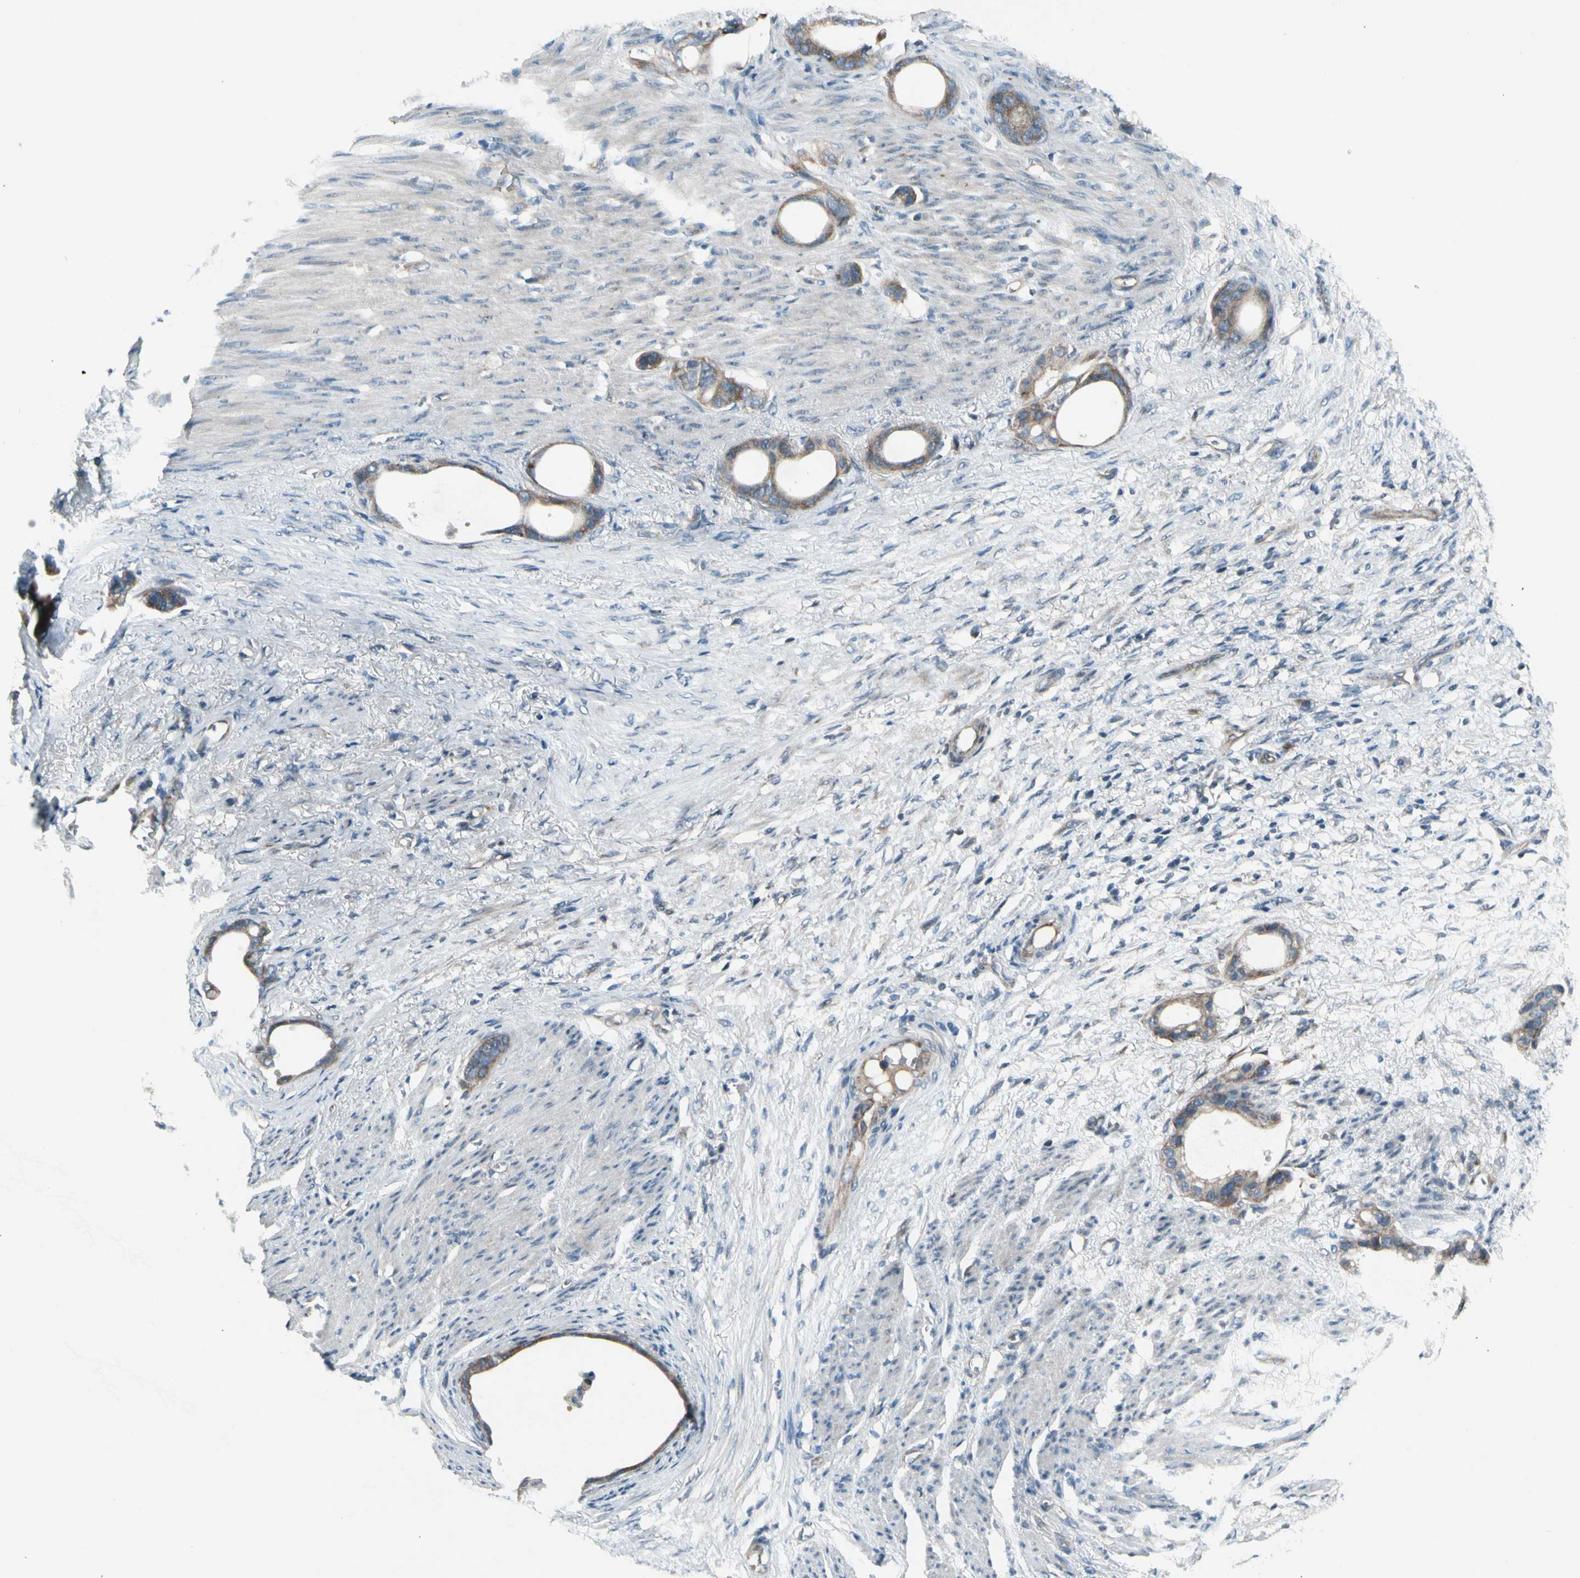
{"staining": {"intensity": "moderate", "quantity": ">75%", "location": "cytoplasmic/membranous"}, "tissue": "stomach cancer", "cell_type": "Tumor cells", "image_type": "cancer", "snomed": [{"axis": "morphology", "description": "Adenocarcinoma, NOS"}, {"axis": "topography", "description": "Stomach"}], "caption": "Stomach cancer stained for a protein (brown) reveals moderate cytoplasmic/membranous positive expression in approximately >75% of tumor cells.", "gene": "PANK2", "patient": {"sex": "female", "age": 75}}